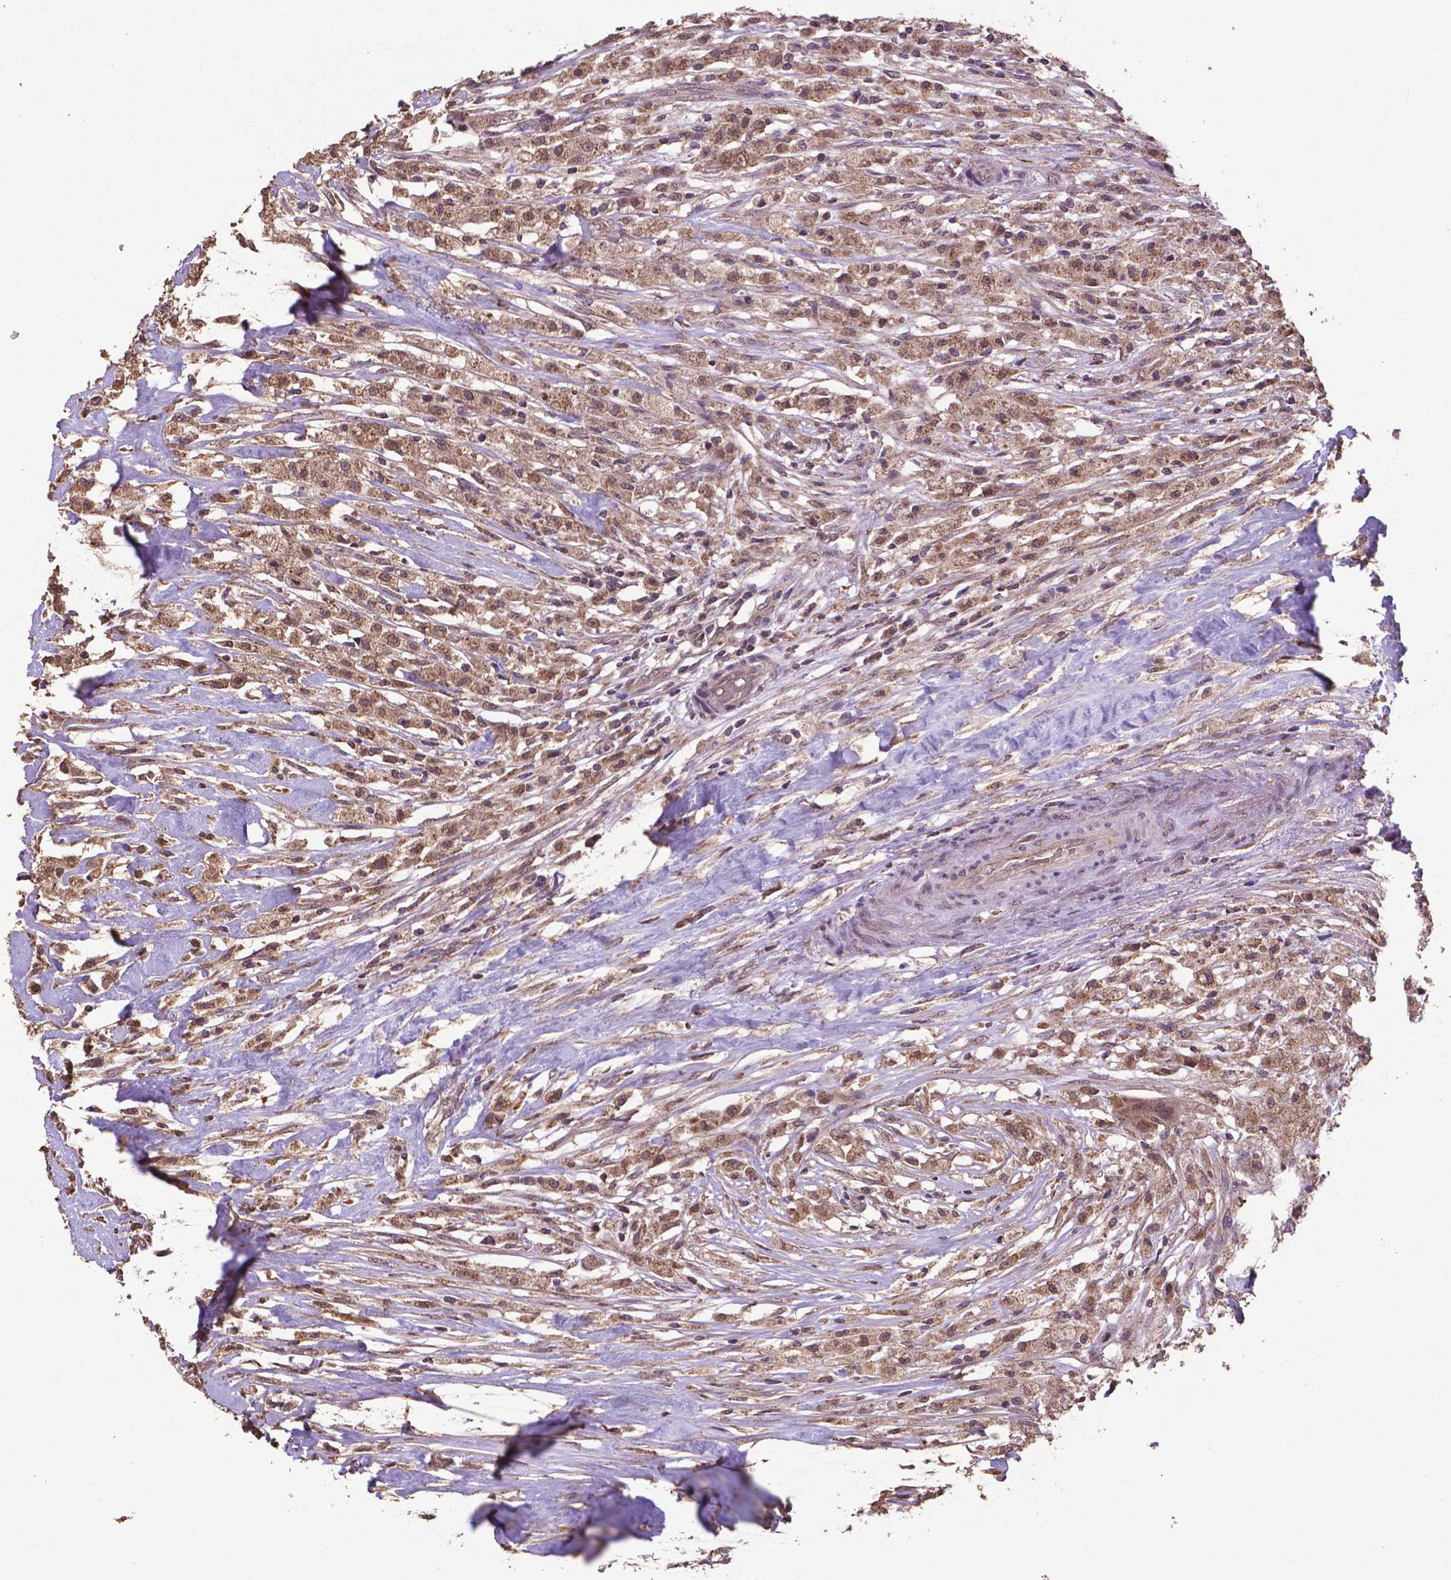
{"staining": {"intensity": "weak", "quantity": ">75%", "location": "cytoplasmic/membranous,nuclear"}, "tissue": "testis cancer", "cell_type": "Tumor cells", "image_type": "cancer", "snomed": [{"axis": "morphology", "description": "Necrosis, NOS"}, {"axis": "morphology", "description": "Carcinoma, Embryonal, NOS"}, {"axis": "topography", "description": "Testis"}], "caption": "This image exhibits immunohistochemistry (IHC) staining of testis embryonal carcinoma, with low weak cytoplasmic/membranous and nuclear expression in about >75% of tumor cells.", "gene": "DCAF1", "patient": {"sex": "male", "age": 19}}